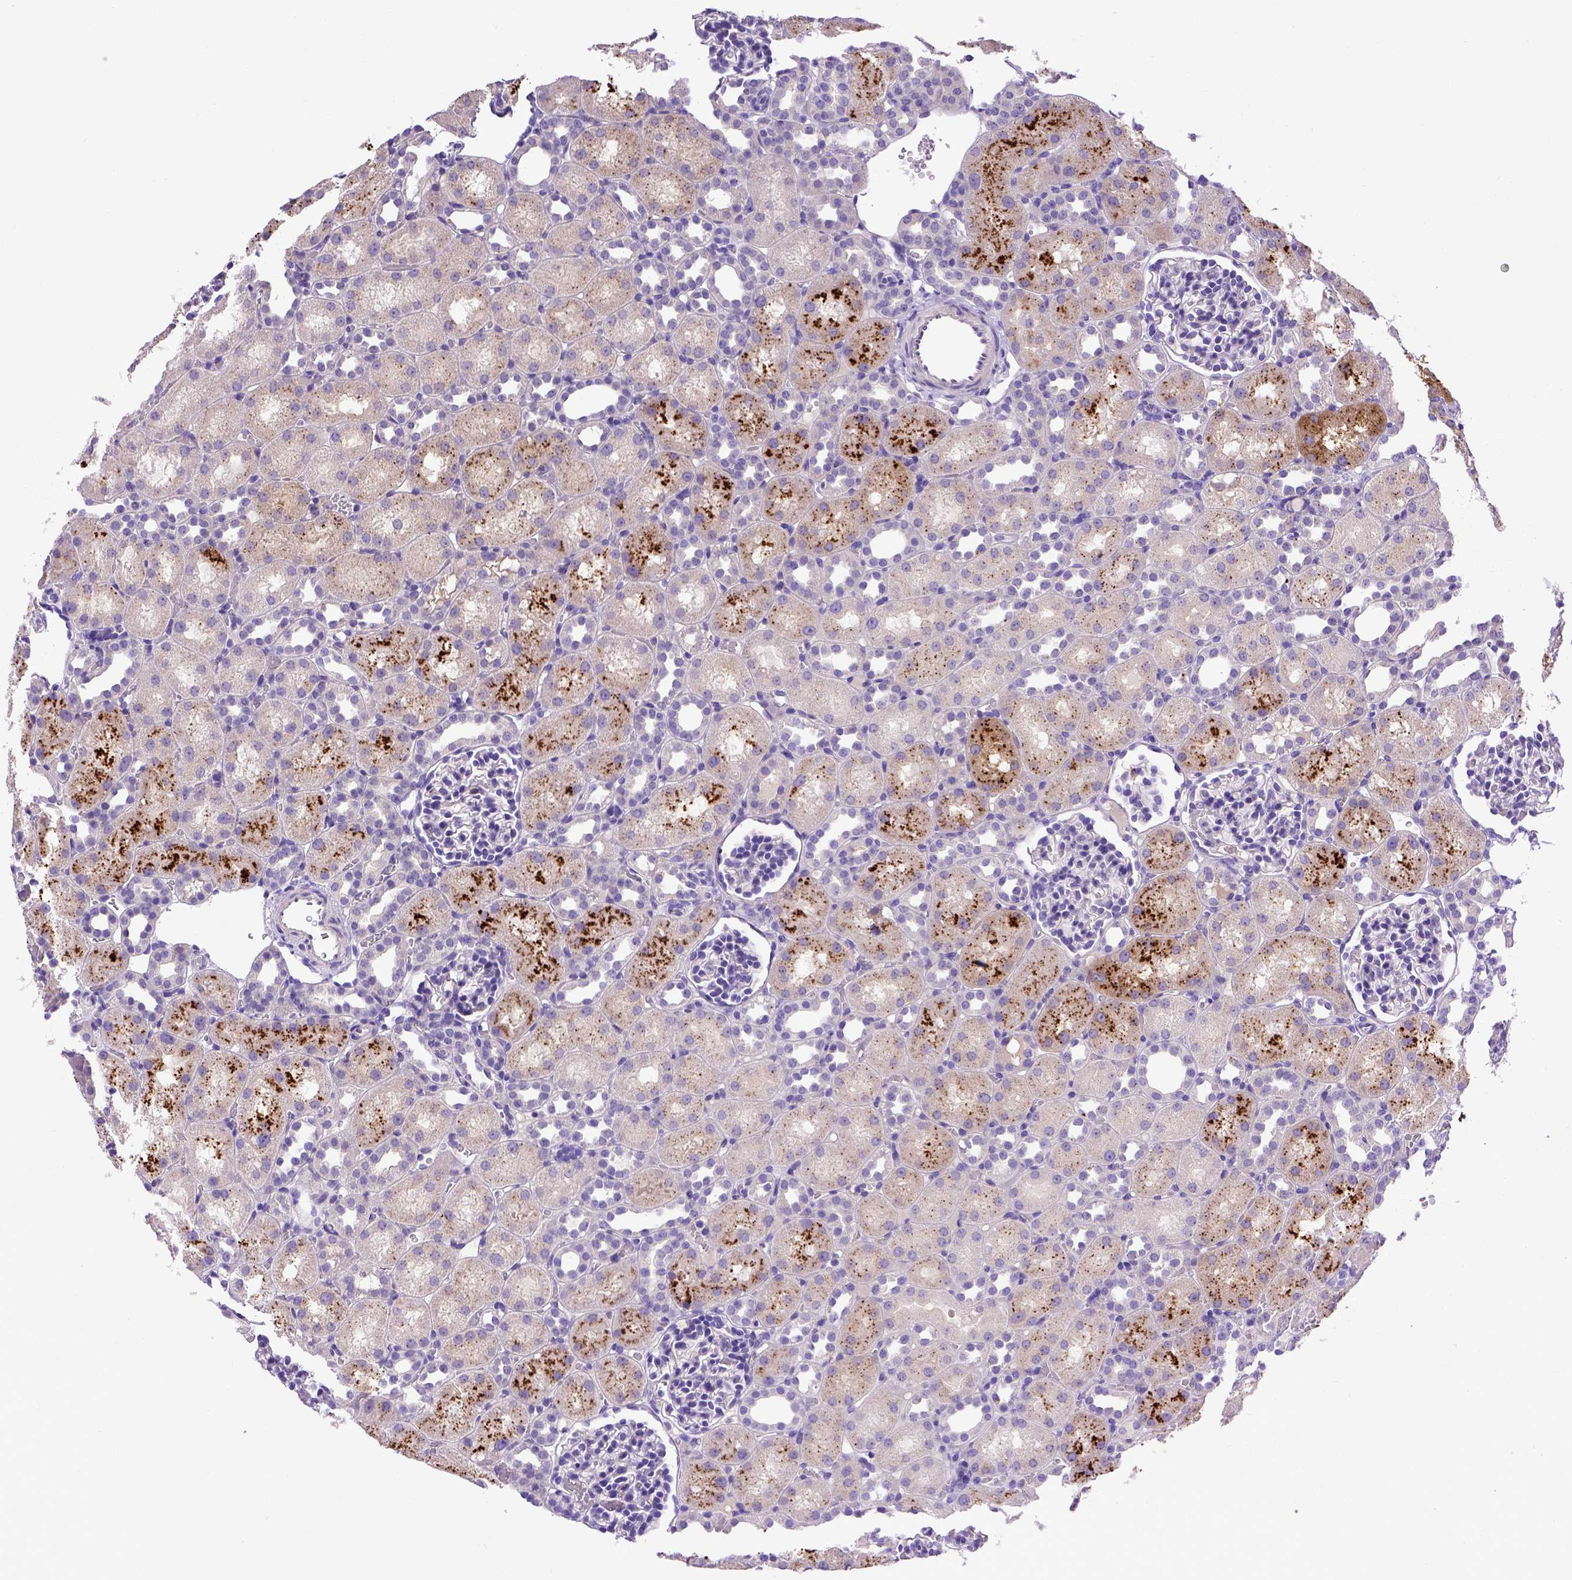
{"staining": {"intensity": "negative", "quantity": "none", "location": "none"}, "tissue": "kidney", "cell_type": "Cells in glomeruli", "image_type": "normal", "snomed": [{"axis": "morphology", "description": "Normal tissue, NOS"}, {"axis": "topography", "description": "Kidney"}], "caption": "A high-resolution photomicrograph shows IHC staining of normal kidney, which exhibits no significant expression in cells in glomeruli. (Immunohistochemistry, brightfield microscopy, high magnification).", "gene": "ADAM12", "patient": {"sex": "male", "age": 1}}